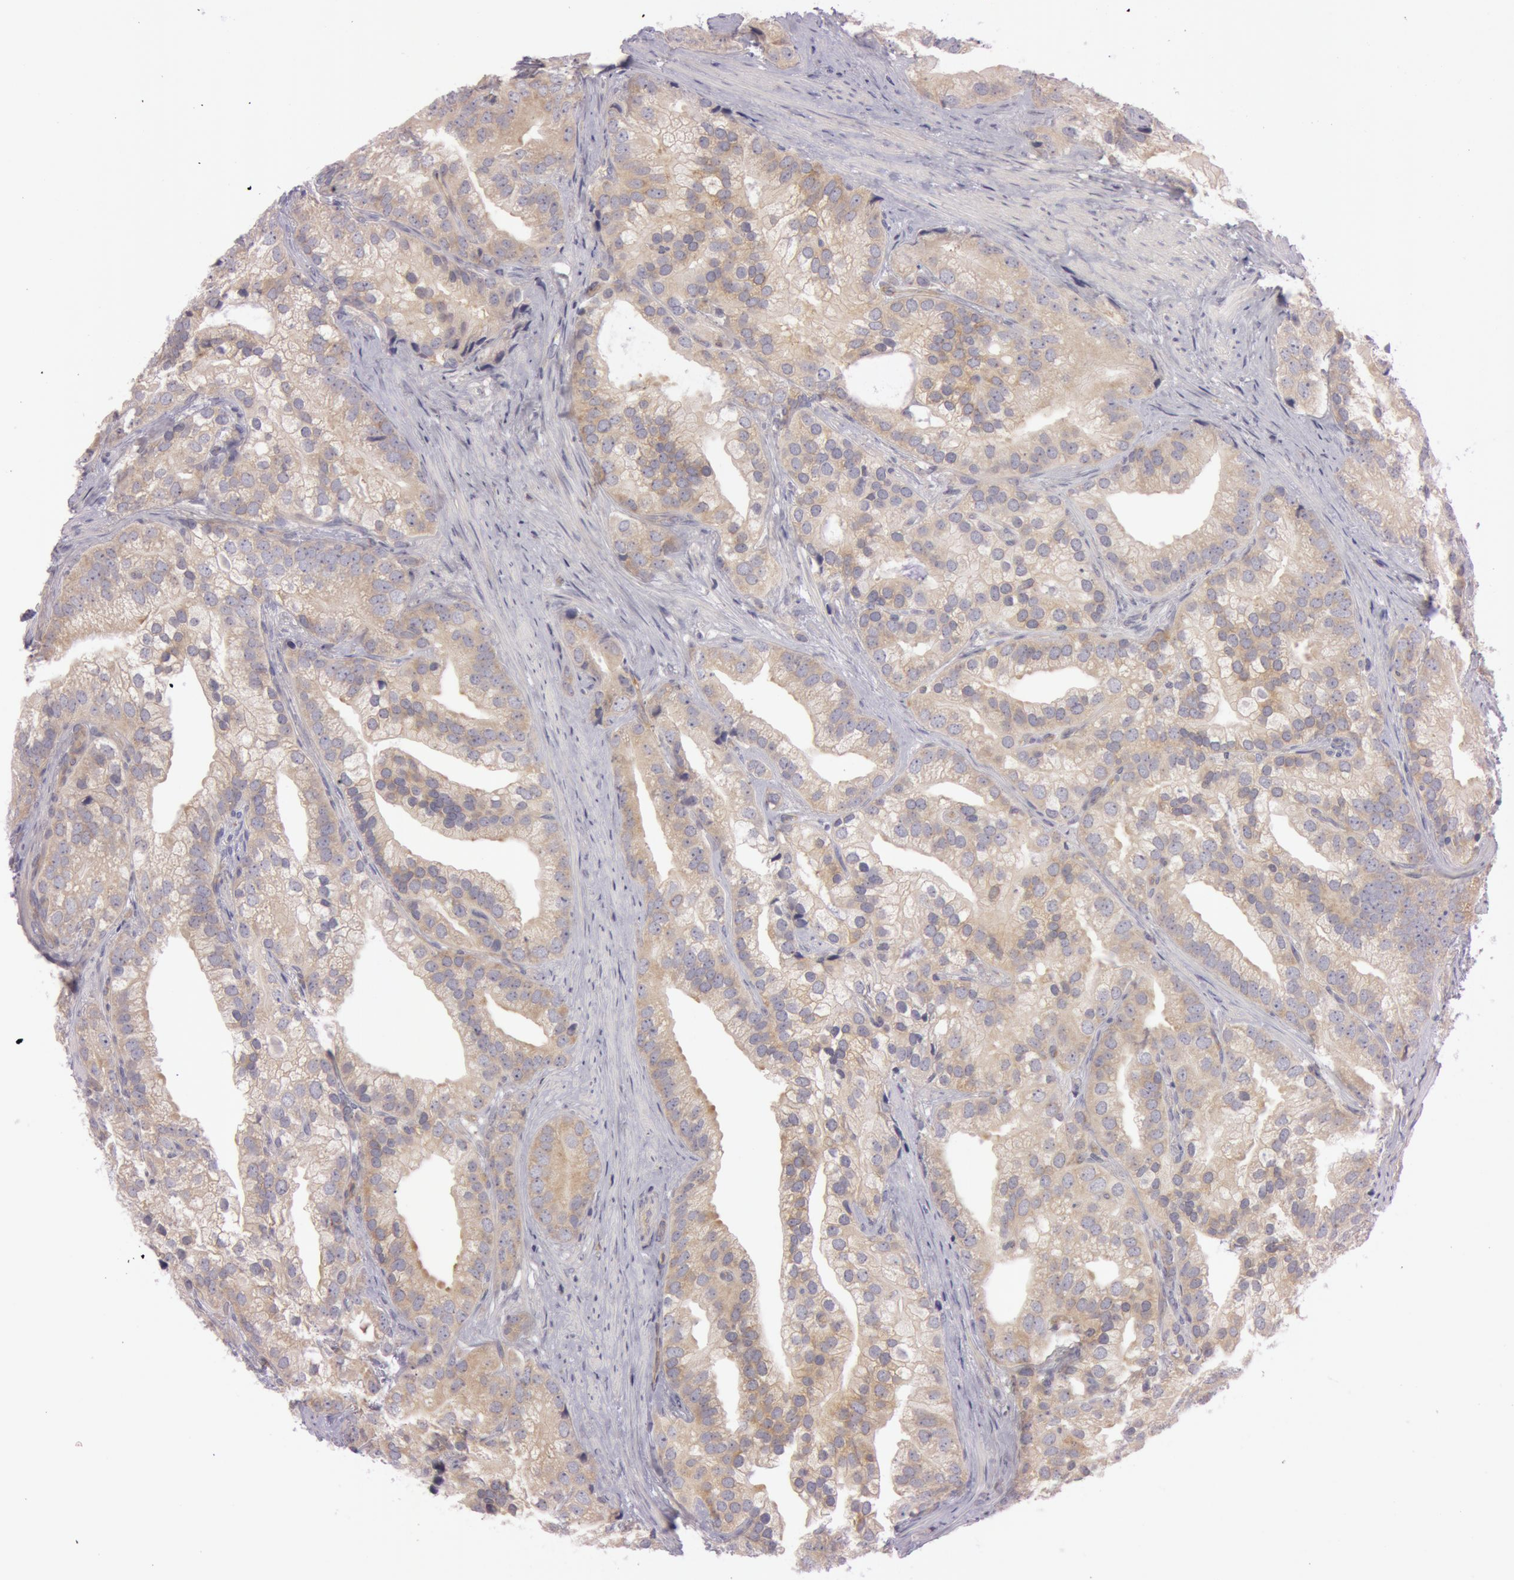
{"staining": {"intensity": "weak", "quantity": ">75%", "location": "cytoplasmic/membranous"}, "tissue": "prostate cancer", "cell_type": "Tumor cells", "image_type": "cancer", "snomed": [{"axis": "morphology", "description": "Adenocarcinoma, Low grade"}, {"axis": "topography", "description": "Prostate"}], "caption": "The micrograph shows a brown stain indicating the presence of a protein in the cytoplasmic/membranous of tumor cells in prostate adenocarcinoma (low-grade). (Brightfield microscopy of DAB IHC at high magnification).", "gene": "RALGAPA1", "patient": {"sex": "male", "age": 71}}